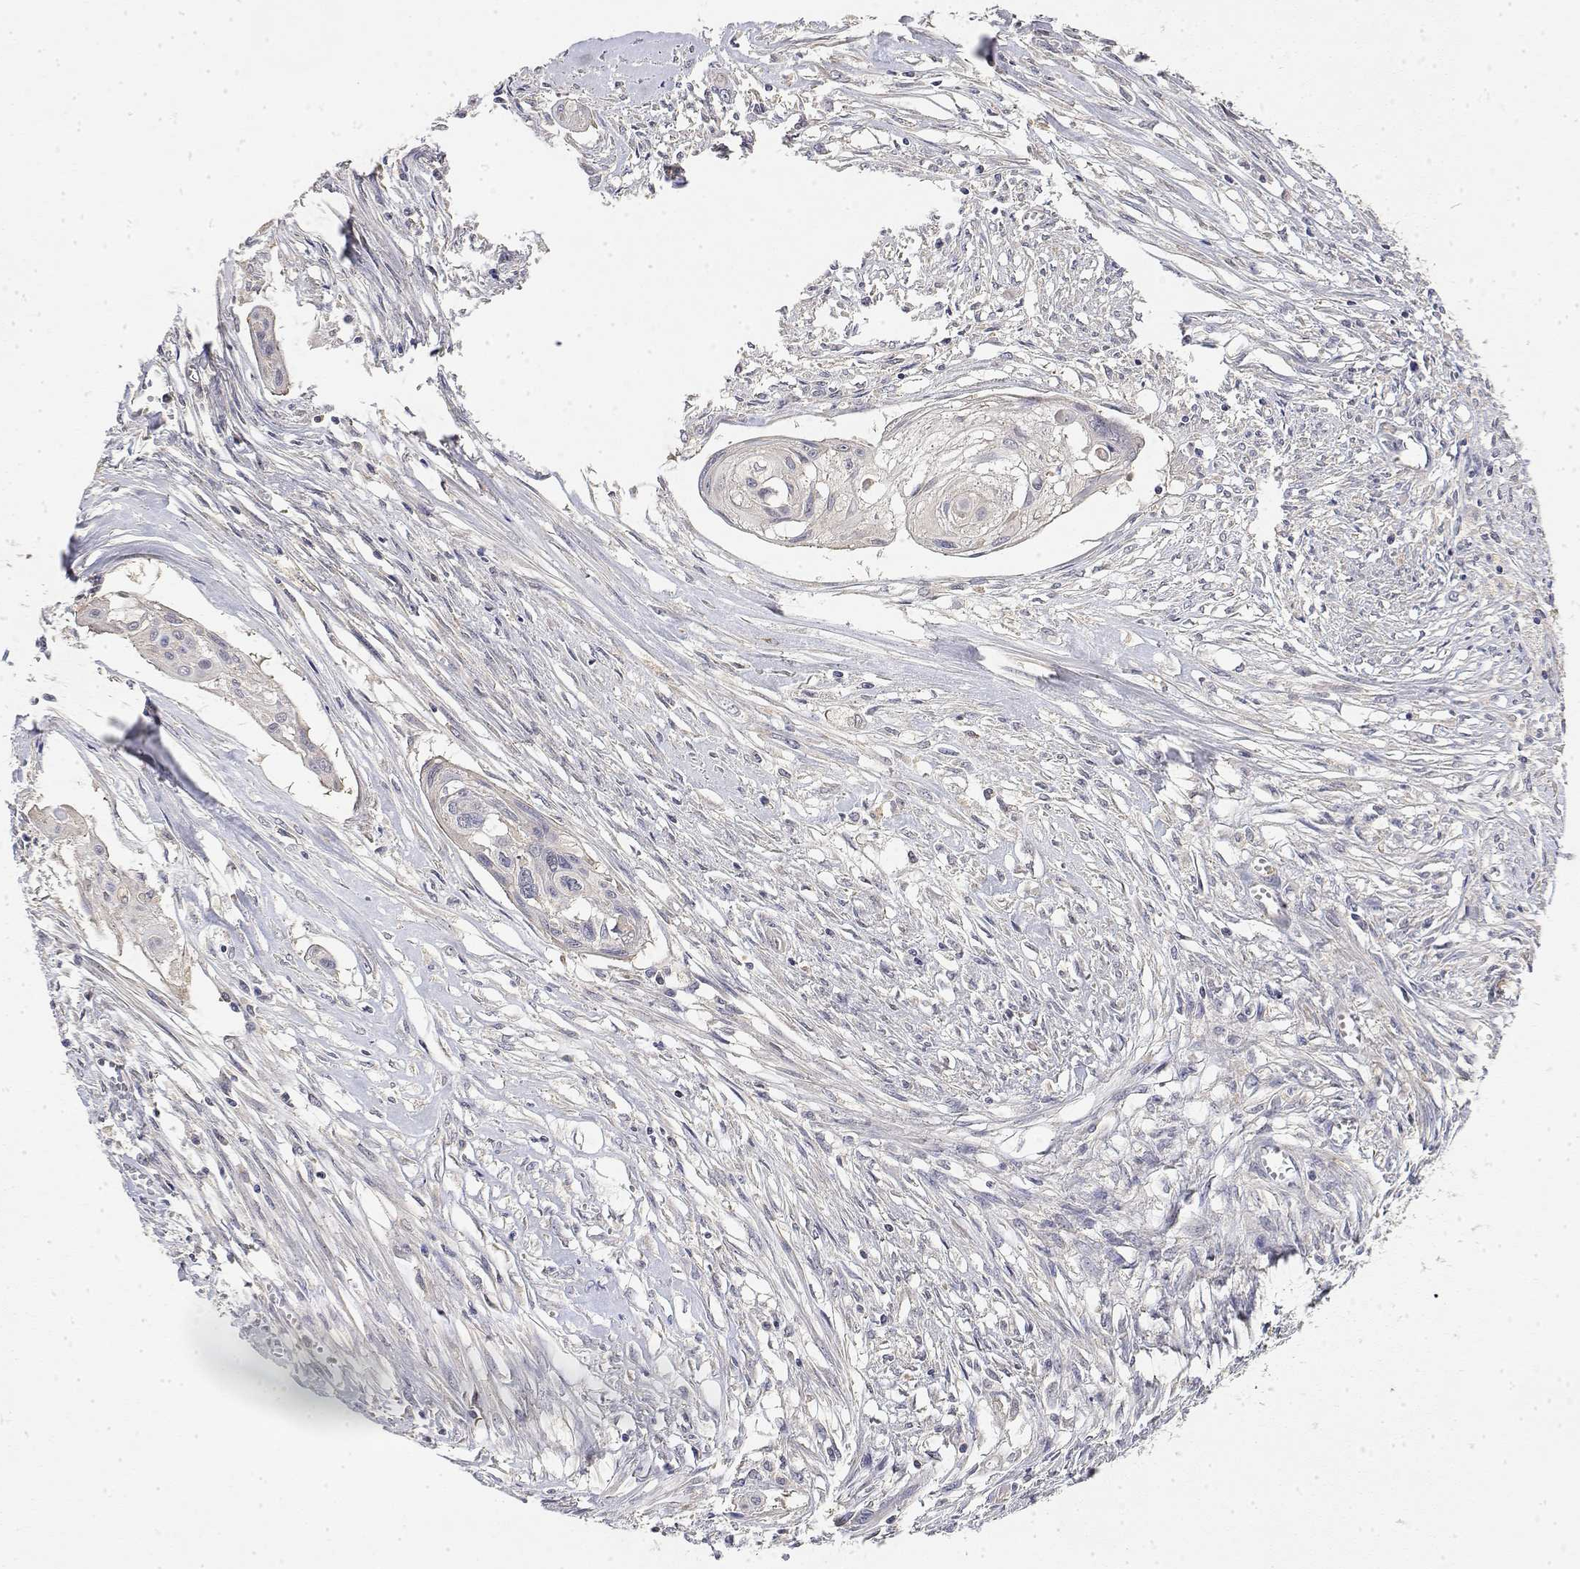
{"staining": {"intensity": "negative", "quantity": "none", "location": "none"}, "tissue": "cervical cancer", "cell_type": "Tumor cells", "image_type": "cancer", "snomed": [{"axis": "morphology", "description": "Squamous cell carcinoma, NOS"}, {"axis": "topography", "description": "Cervix"}], "caption": "Immunohistochemical staining of human squamous cell carcinoma (cervical) displays no significant positivity in tumor cells.", "gene": "LONRF3", "patient": {"sex": "female", "age": 49}}